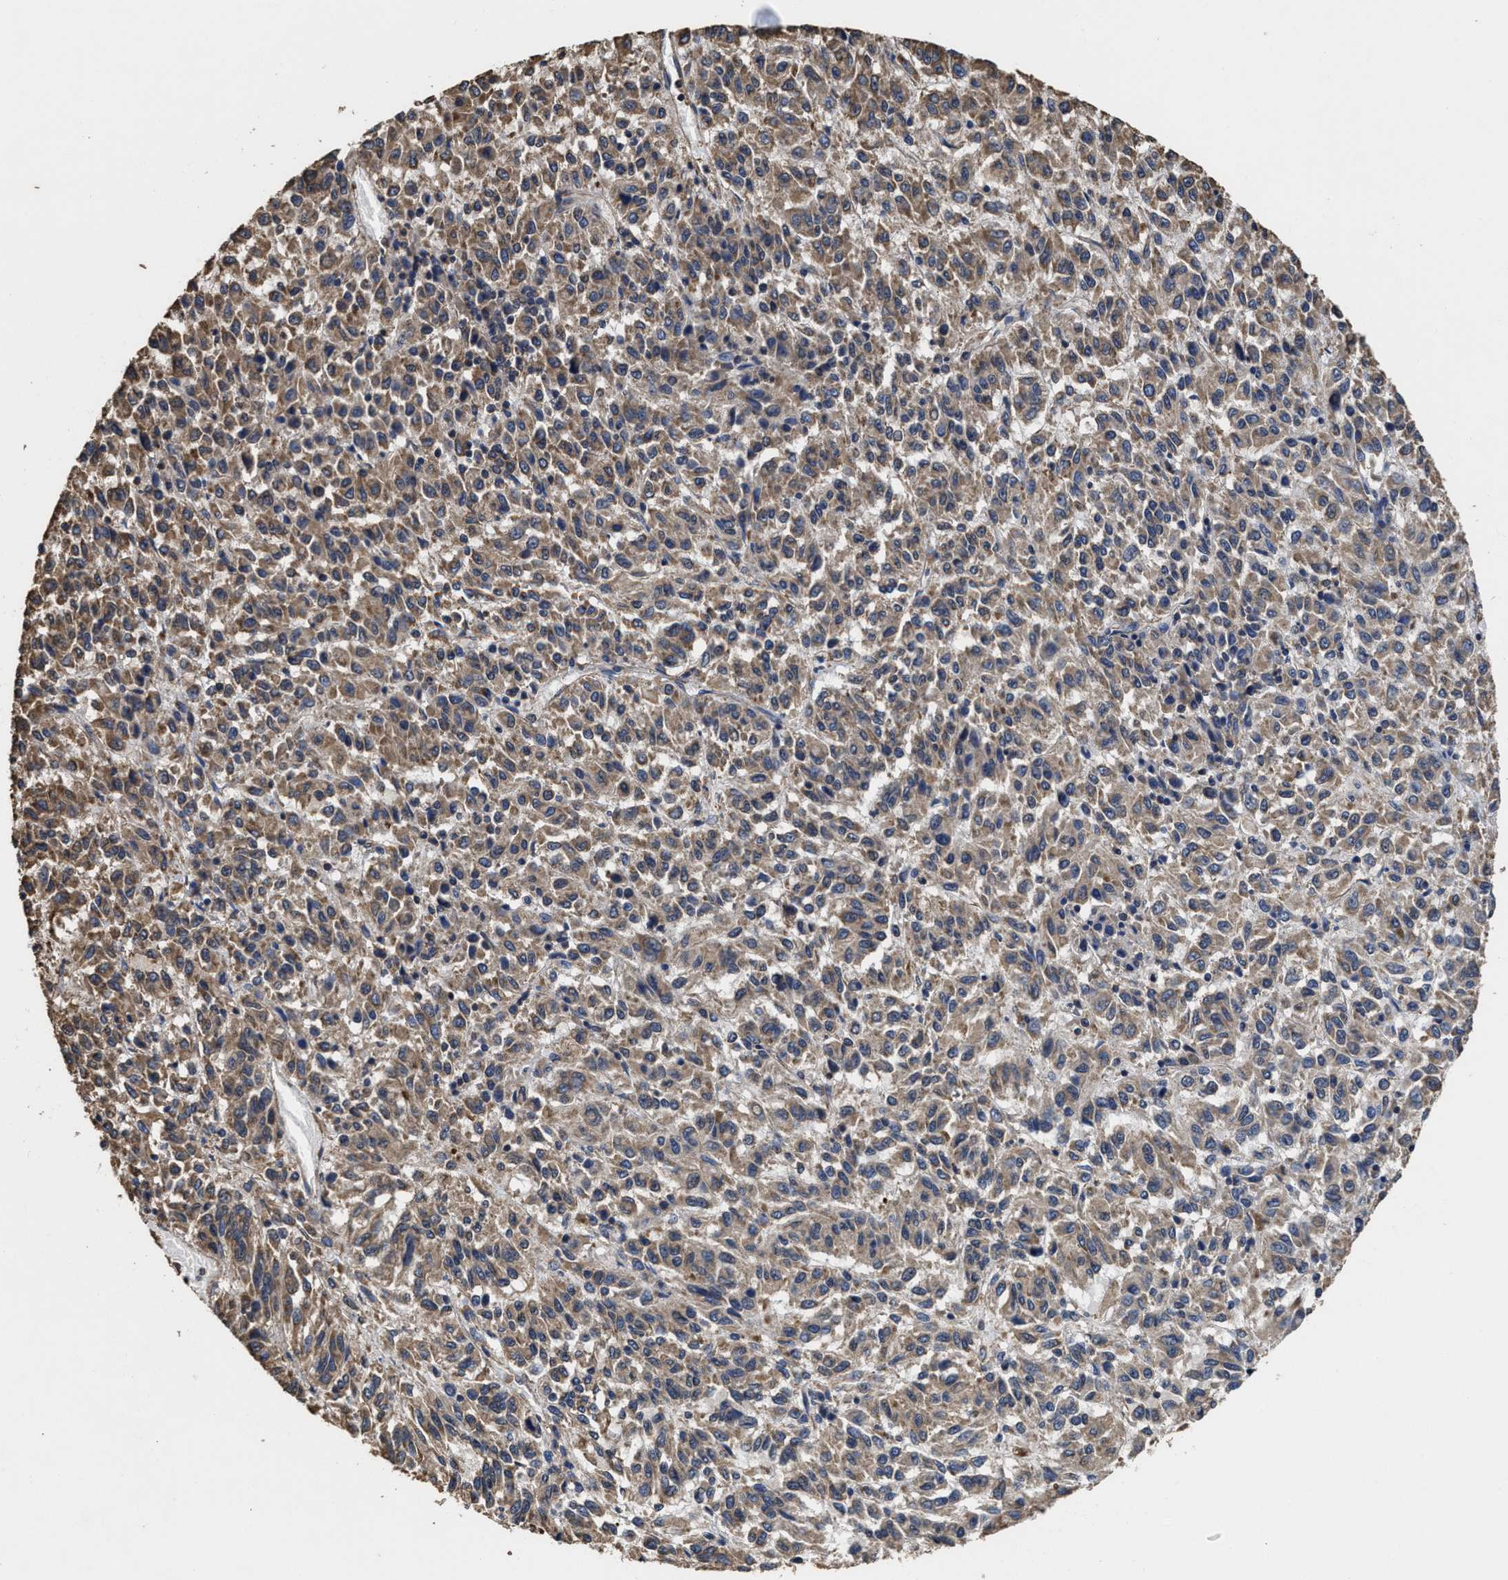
{"staining": {"intensity": "weak", "quantity": ">75%", "location": "cytoplasmic/membranous"}, "tissue": "melanoma", "cell_type": "Tumor cells", "image_type": "cancer", "snomed": [{"axis": "morphology", "description": "Malignant melanoma, Metastatic site"}, {"axis": "topography", "description": "Lung"}], "caption": "Immunohistochemistry (IHC) of melanoma demonstrates low levels of weak cytoplasmic/membranous expression in about >75% of tumor cells.", "gene": "SFXN4", "patient": {"sex": "male", "age": 64}}